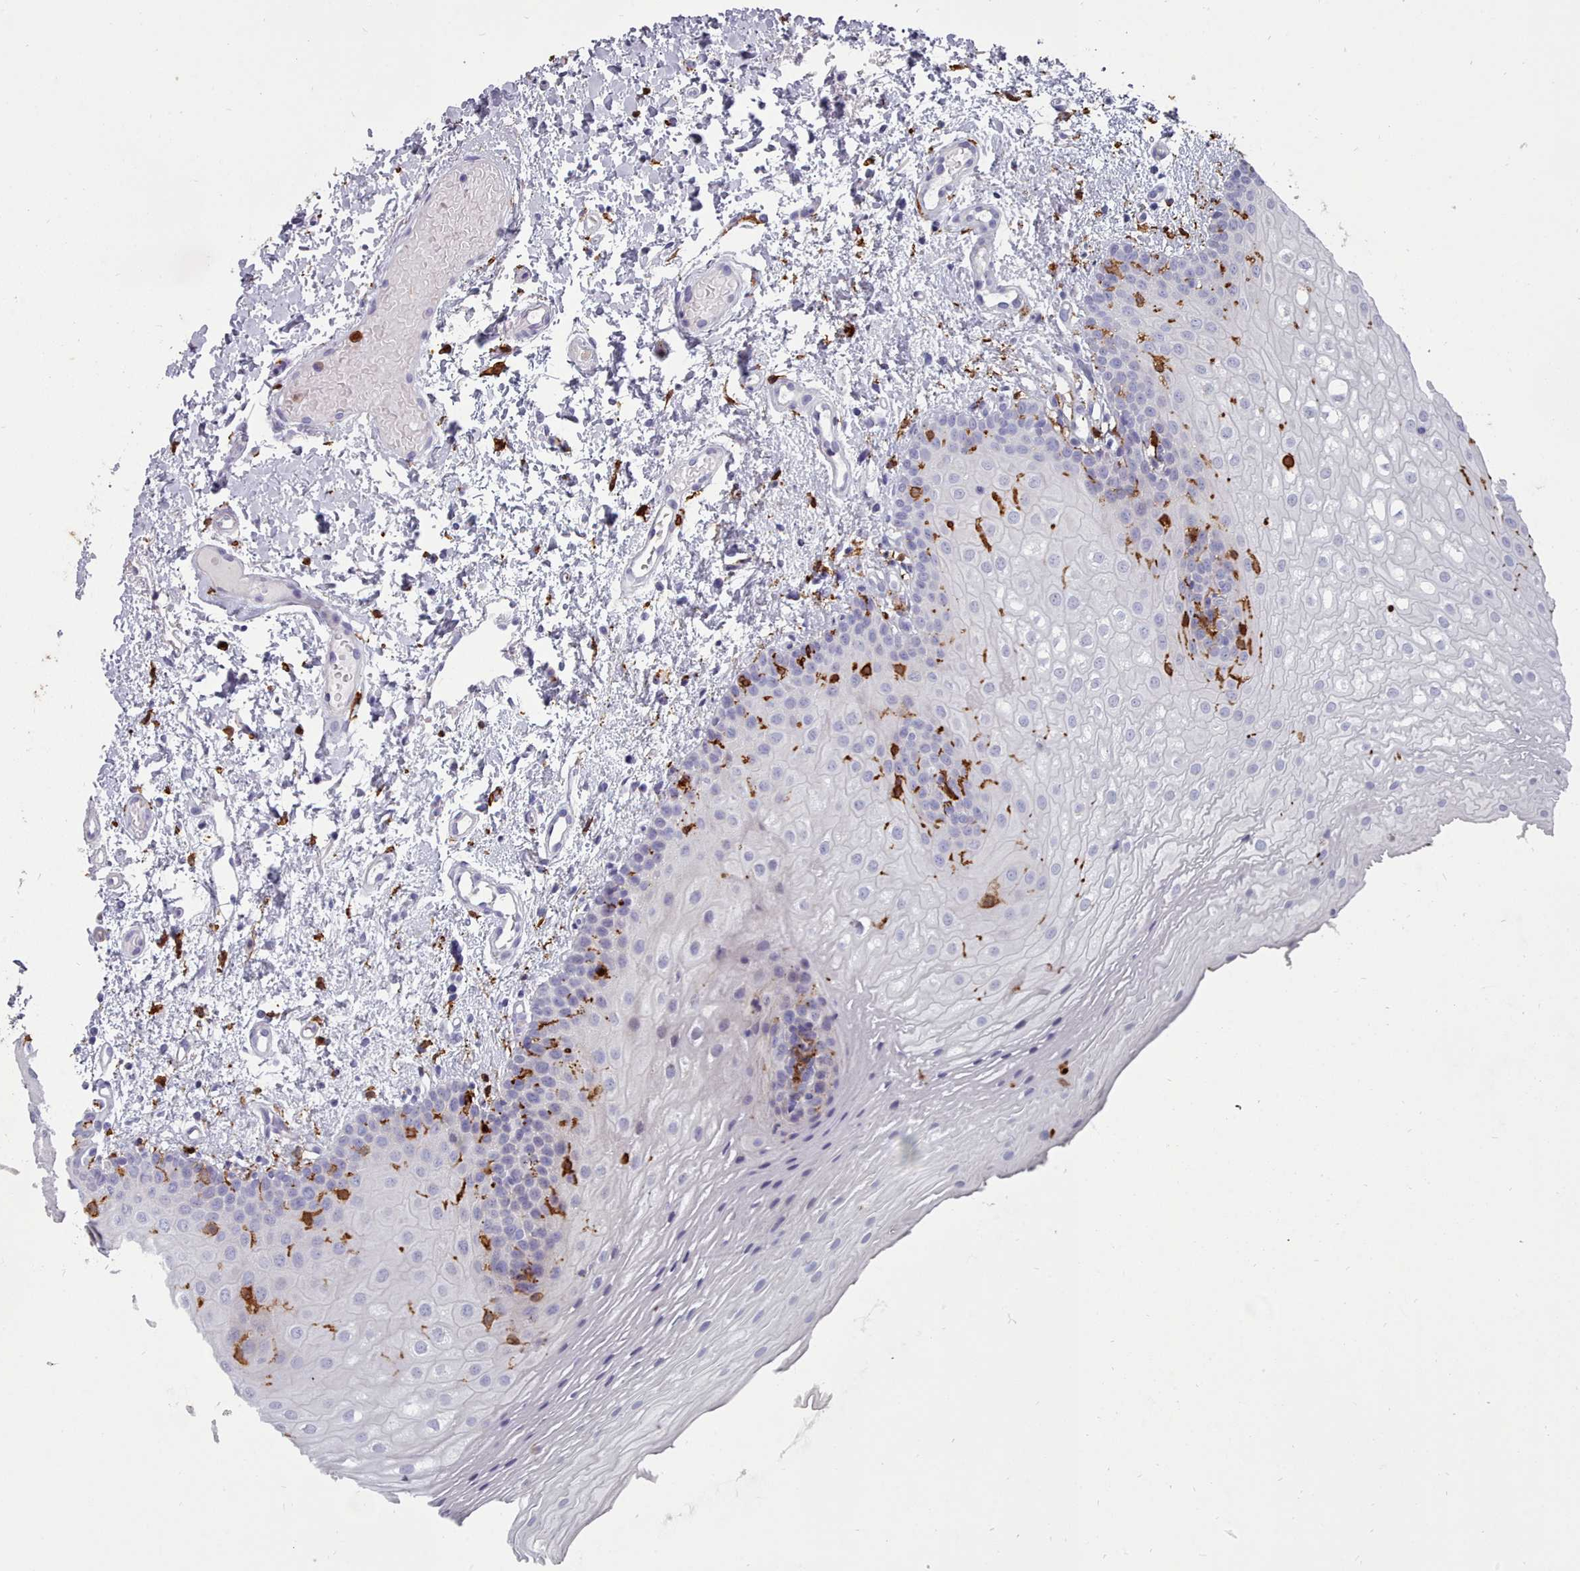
{"staining": {"intensity": "negative", "quantity": "none", "location": "none"}, "tissue": "oral mucosa", "cell_type": "Squamous epithelial cells", "image_type": "normal", "snomed": [{"axis": "morphology", "description": "Normal tissue, NOS"}, {"axis": "topography", "description": "Oral tissue"}], "caption": "This is an immunohistochemistry (IHC) histopathology image of normal human oral mucosa. There is no positivity in squamous epithelial cells.", "gene": "AIF1", "patient": {"sex": "female", "age": 54}}